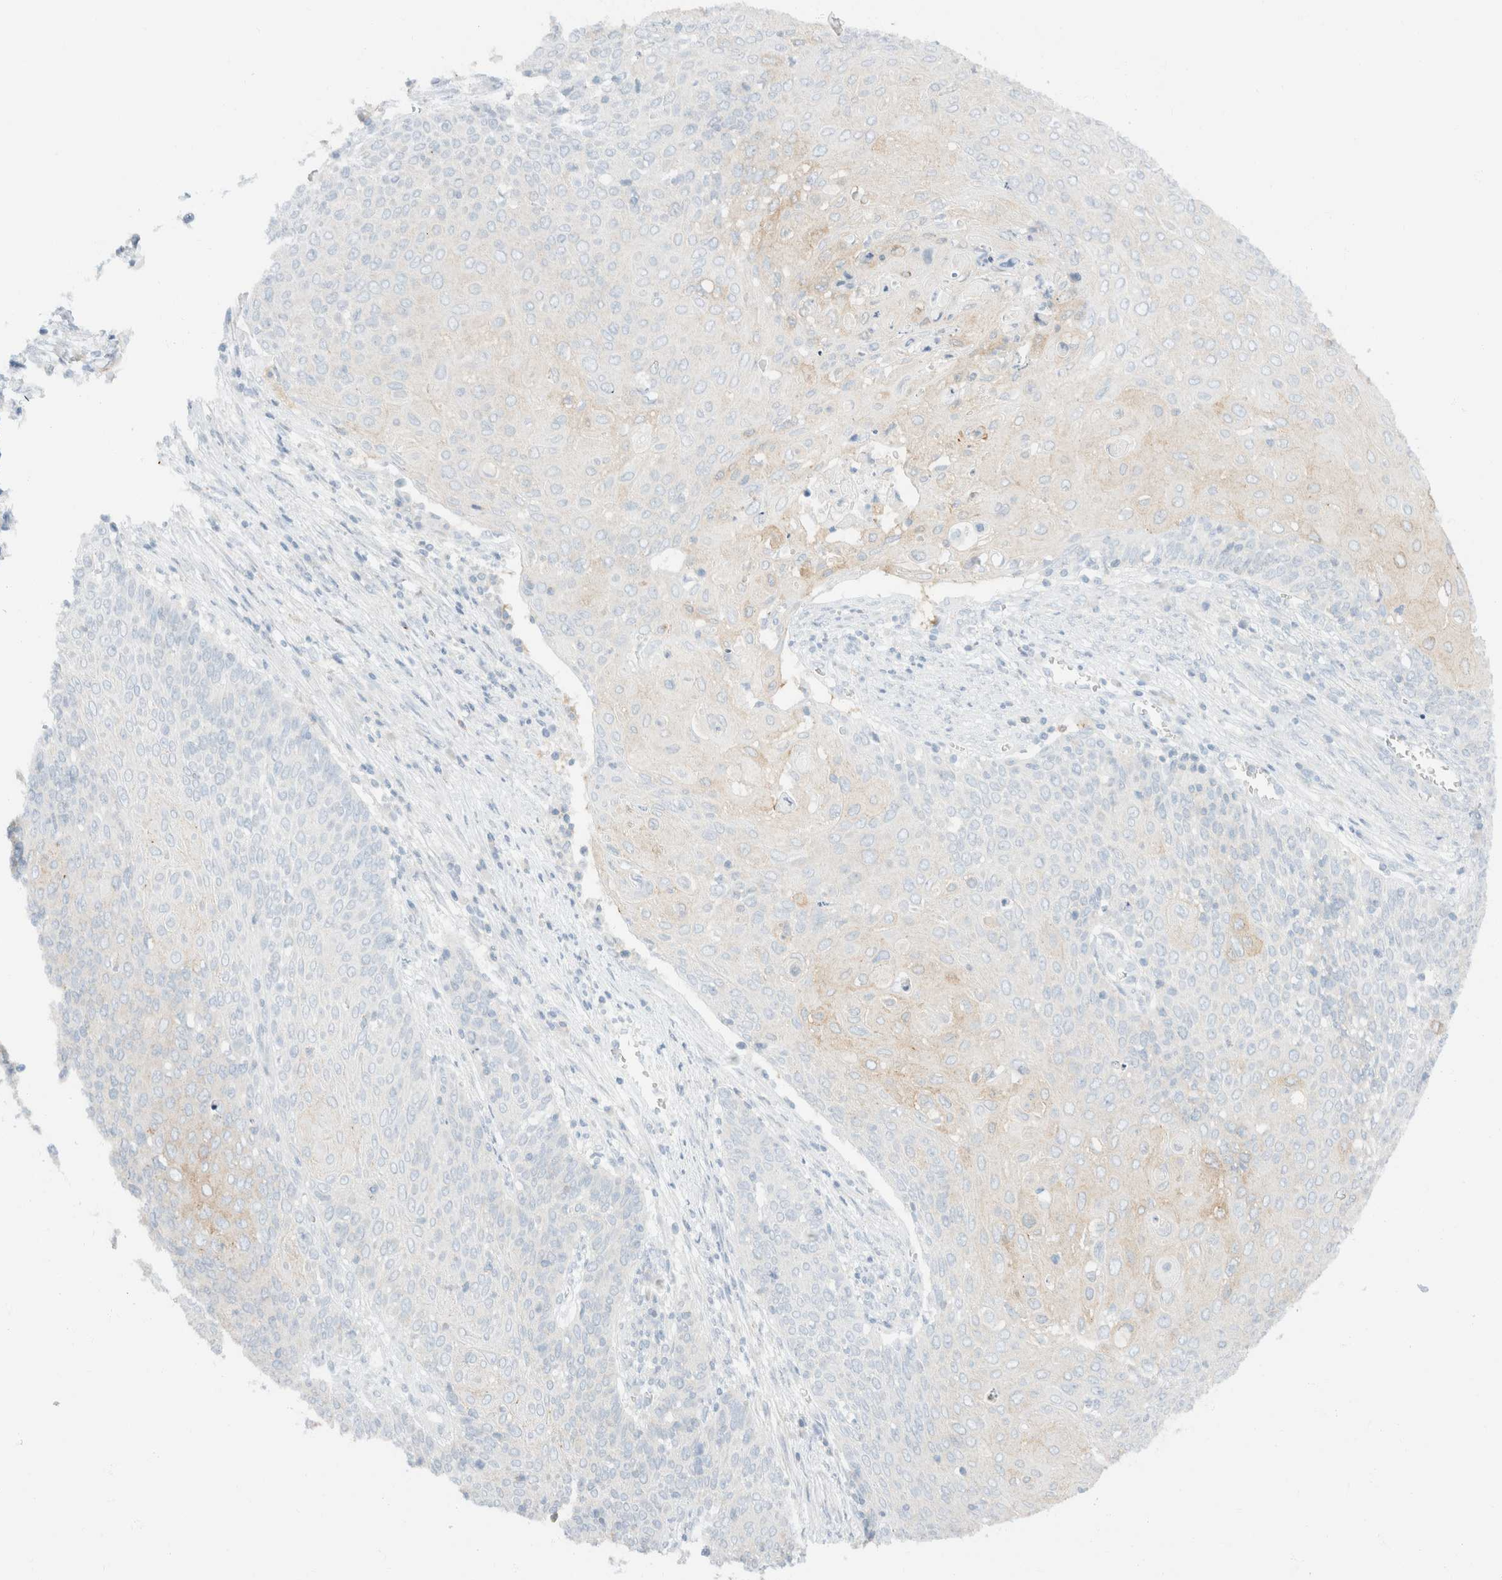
{"staining": {"intensity": "negative", "quantity": "none", "location": "none"}, "tissue": "cervical cancer", "cell_type": "Tumor cells", "image_type": "cancer", "snomed": [{"axis": "morphology", "description": "Squamous cell carcinoma, NOS"}, {"axis": "topography", "description": "Cervix"}], "caption": "Immunohistochemistry image of neoplastic tissue: human cervical cancer (squamous cell carcinoma) stained with DAB (3,3'-diaminobenzidine) shows no significant protein expression in tumor cells.", "gene": "SH3GLB2", "patient": {"sex": "female", "age": 39}}